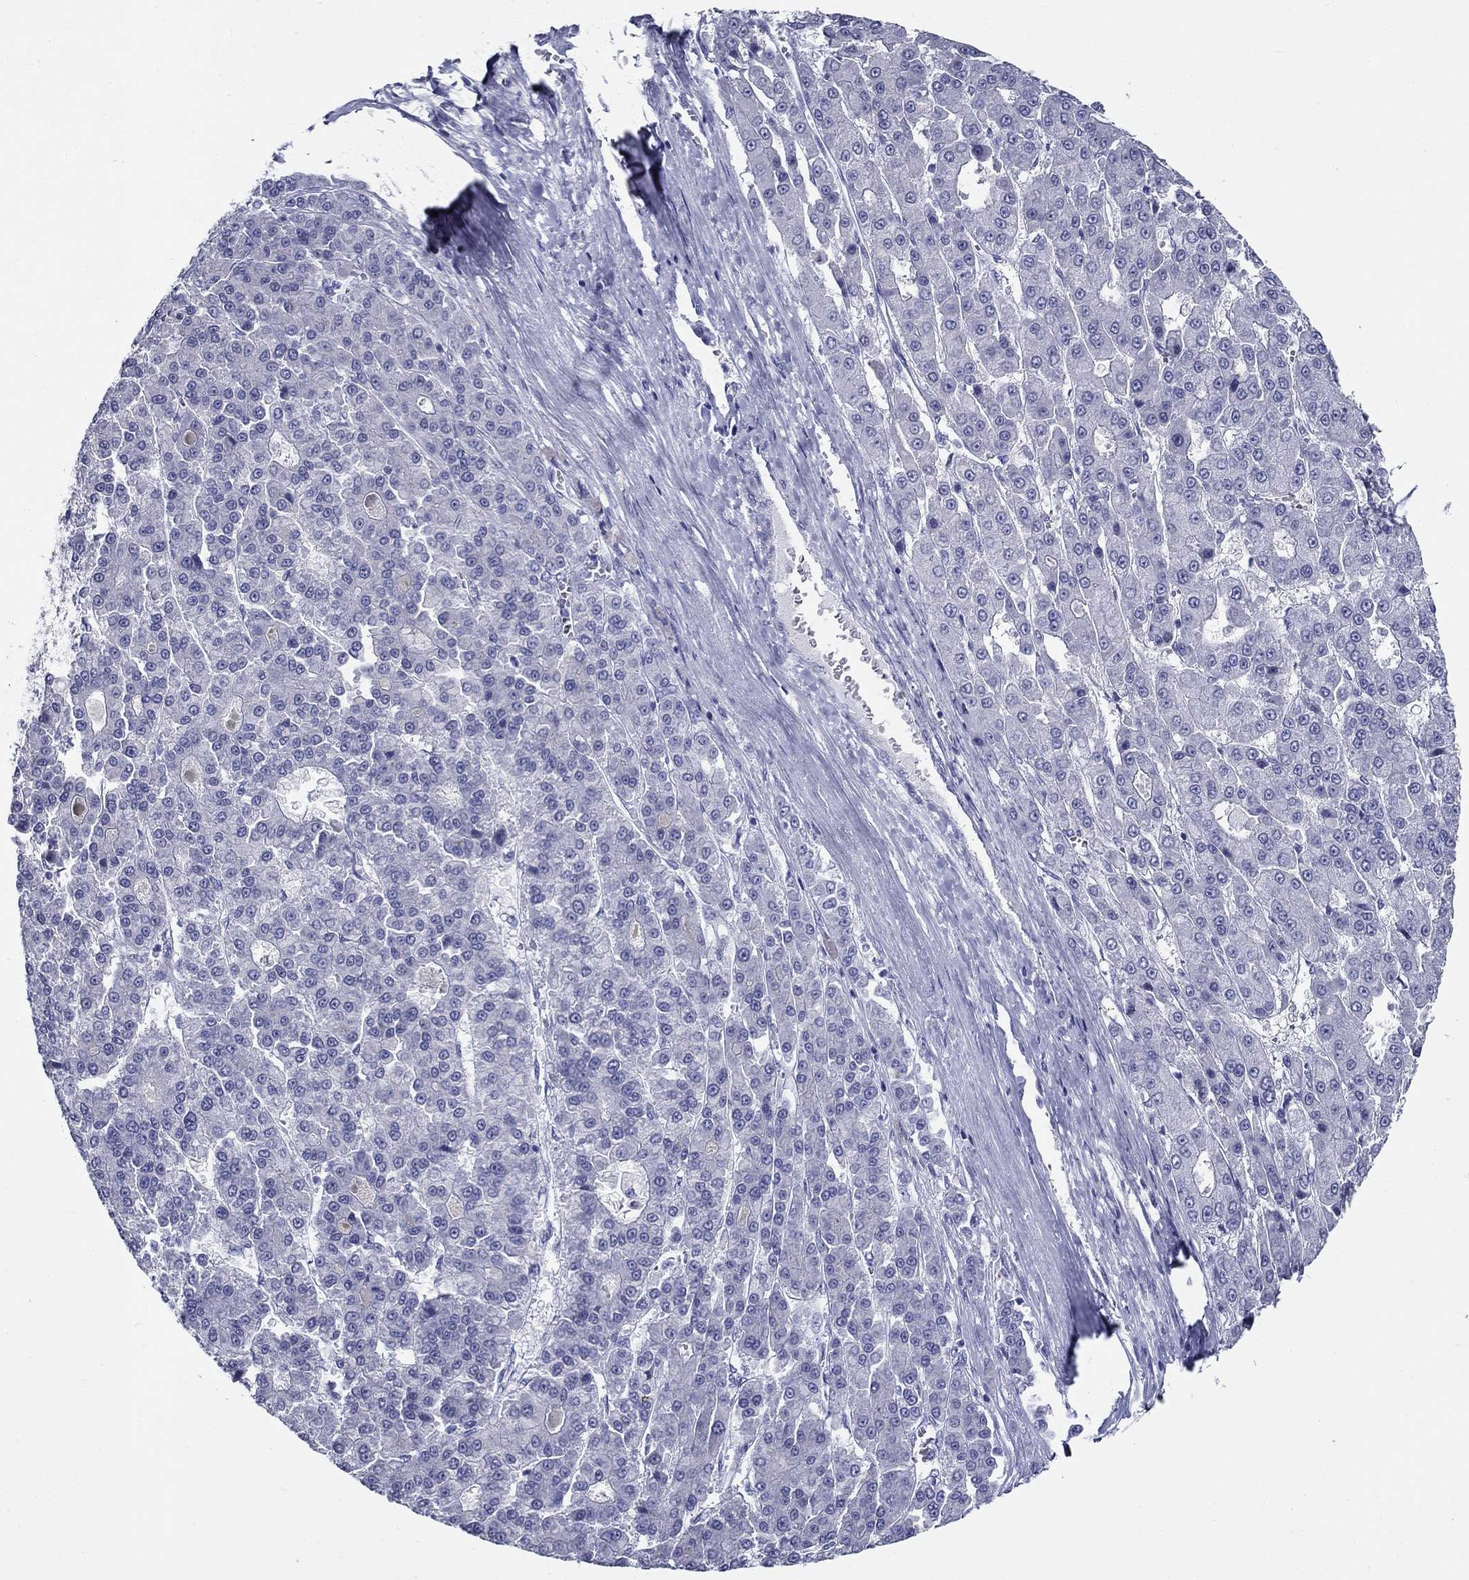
{"staining": {"intensity": "negative", "quantity": "none", "location": "none"}, "tissue": "liver cancer", "cell_type": "Tumor cells", "image_type": "cancer", "snomed": [{"axis": "morphology", "description": "Carcinoma, Hepatocellular, NOS"}, {"axis": "topography", "description": "Liver"}], "caption": "Tumor cells are negative for protein expression in human liver cancer (hepatocellular carcinoma).", "gene": "ZP2", "patient": {"sex": "male", "age": 70}}